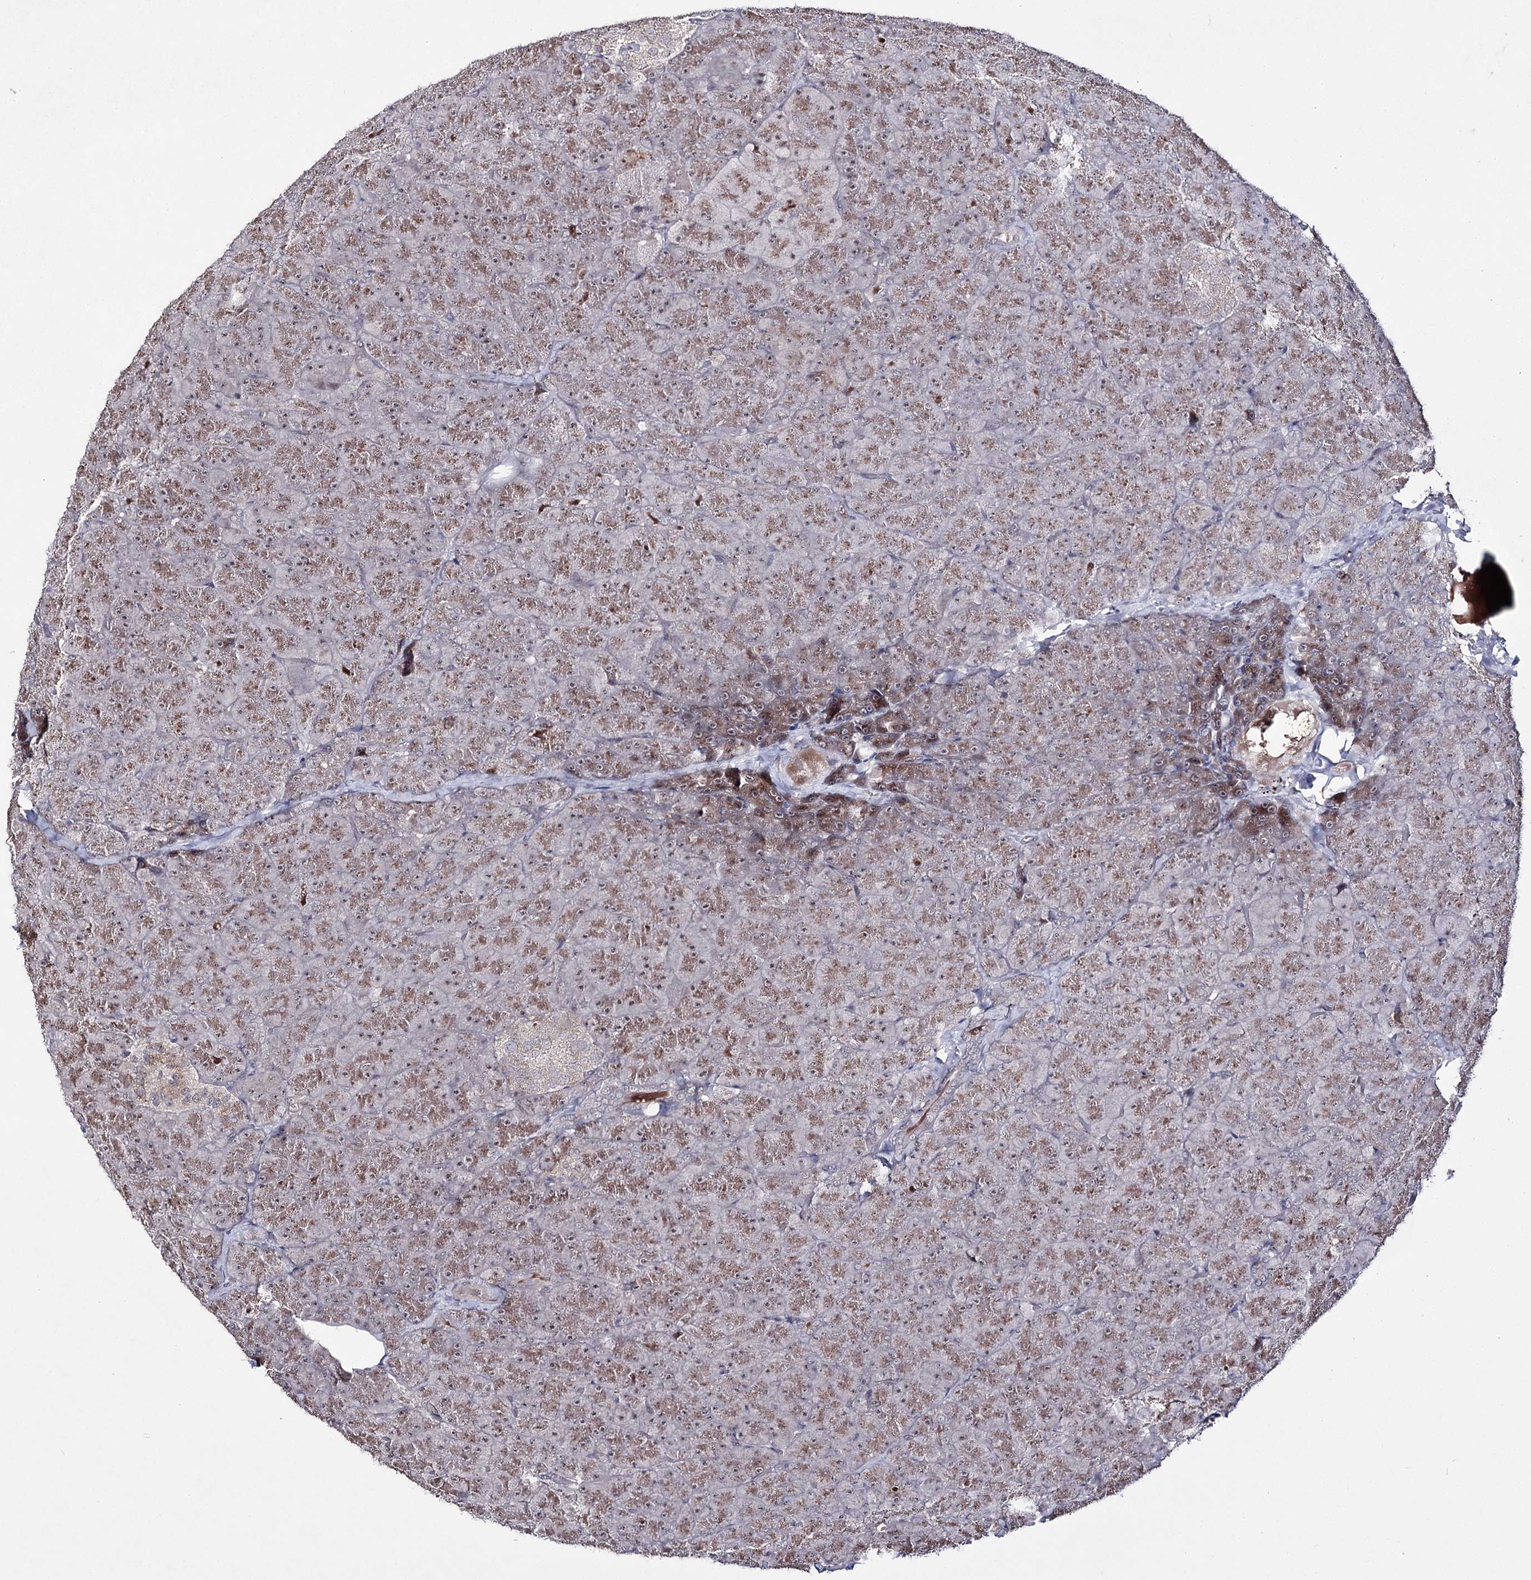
{"staining": {"intensity": "moderate", "quantity": ">75%", "location": "cytoplasmic/membranous,nuclear"}, "tissue": "pancreas", "cell_type": "Exocrine glandular cells", "image_type": "normal", "snomed": [{"axis": "morphology", "description": "Normal tissue, NOS"}, {"axis": "topography", "description": "Pancreas"}], "caption": "Protein expression analysis of normal pancreas exhibits moderate cytoplasmic/membranous,nuclear staining in approximately >75% of exocrine glandular cells. Using DAB (brown) and hematoxylin (blue) stains, captured at high magnification using brightfield microscopy.", "gene": "HOXC11", "patient": {"sex": "male", "age": 36}}